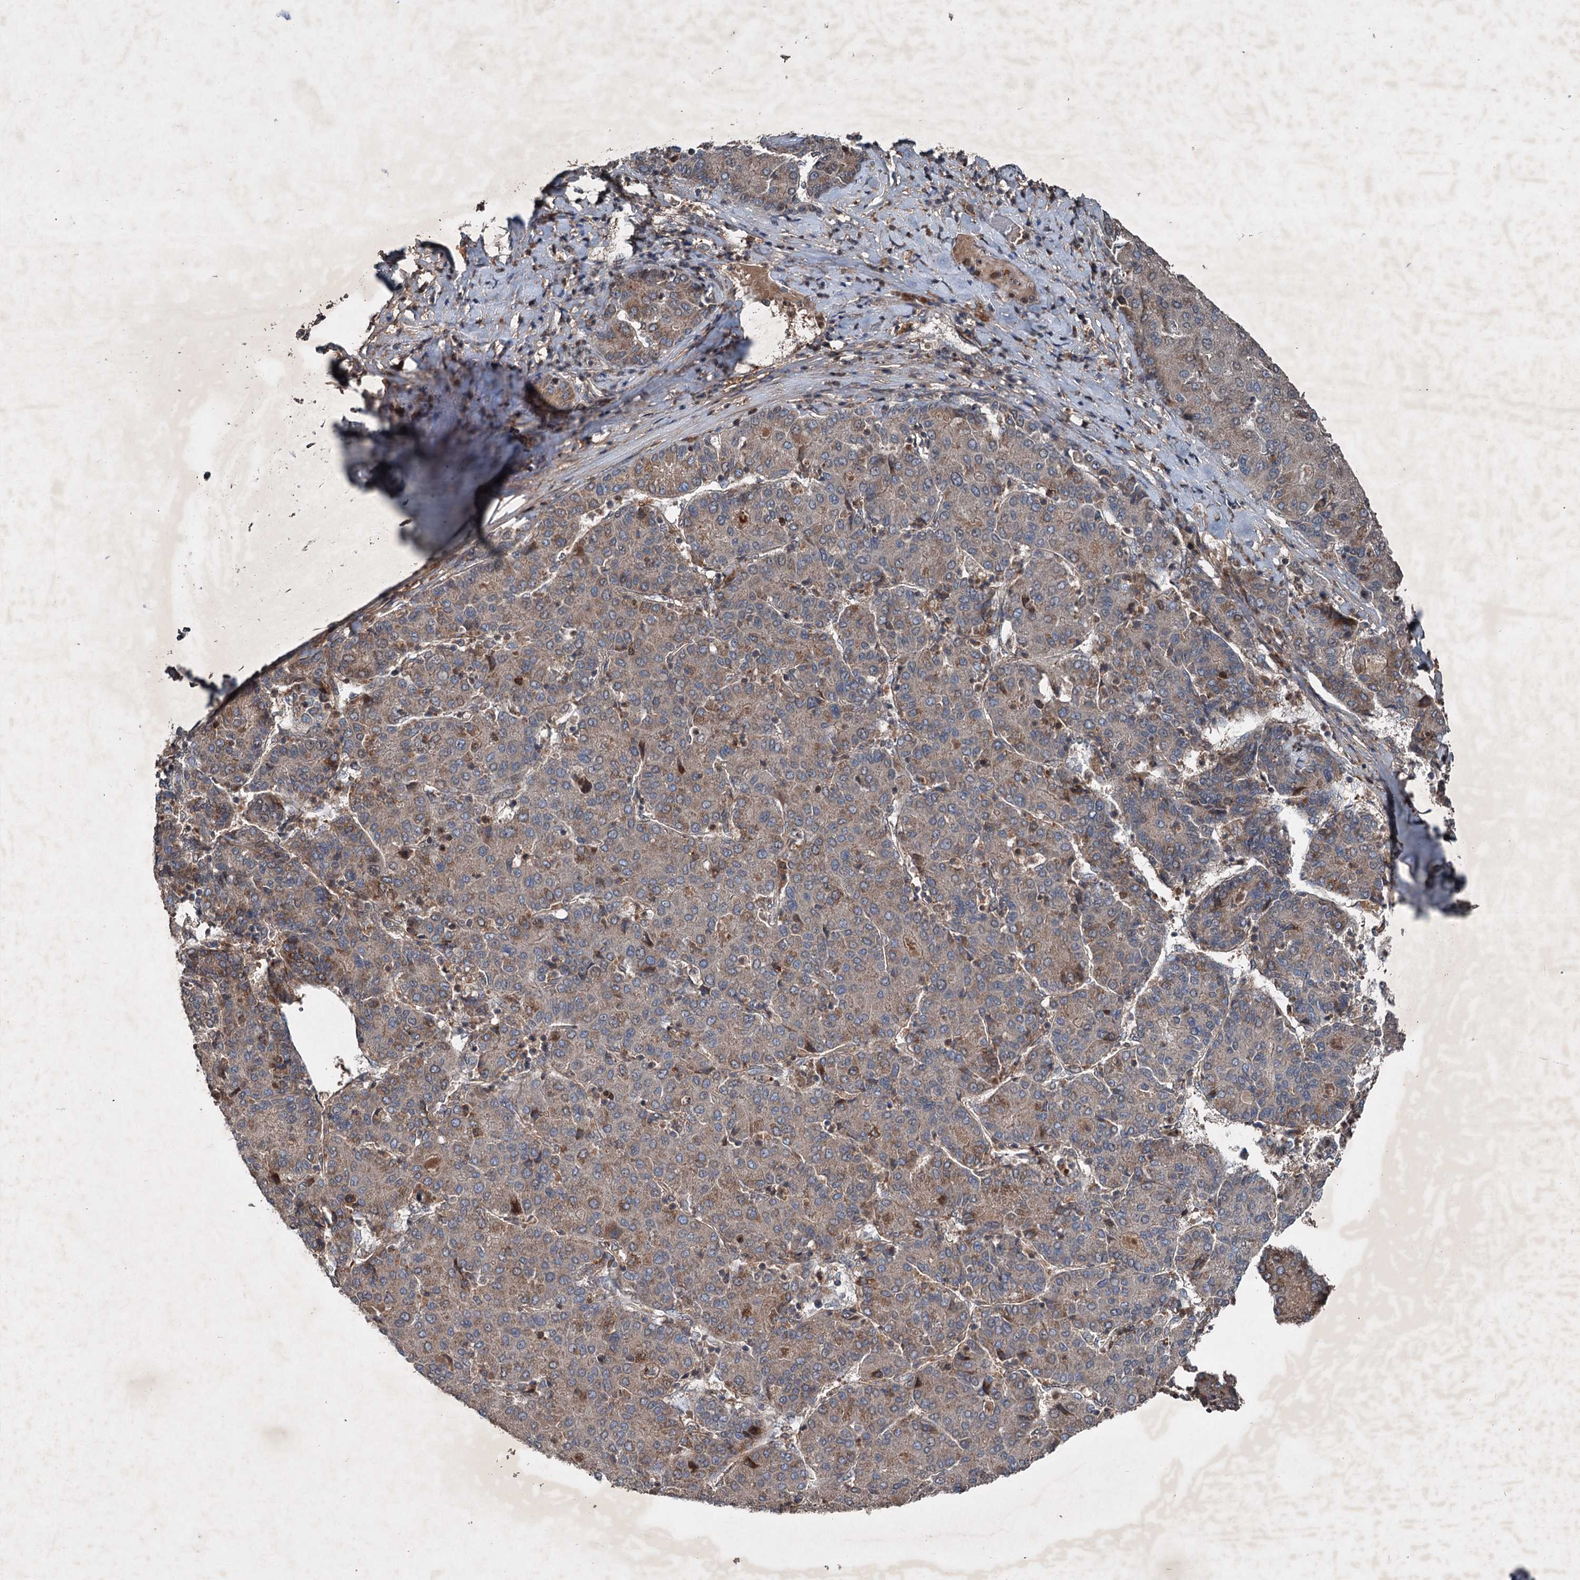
{"staining": {"intensity": "weak", "quantity": "25%-75%", "location": "cytoplasmic/membranous"}, "tissue": "liver cancer", "cell_type": "Tumor cells", "image_type": "cancer", "snomed": [{"axis": "morphology", "description": "Carcinoma, Hepatocellular, NOS"}, {"axis": "topography", "description": "Liver"}], "caption": "Approximately 25%-75% of tumor cells in liver cancer (hepatocellular carcinoma) show weak cytoplasmic/membranous protein expression as visualized by brown immunohistochemical staining.", "gene": "ALAS1", "patient": {"sex": "male", "age": 65}}